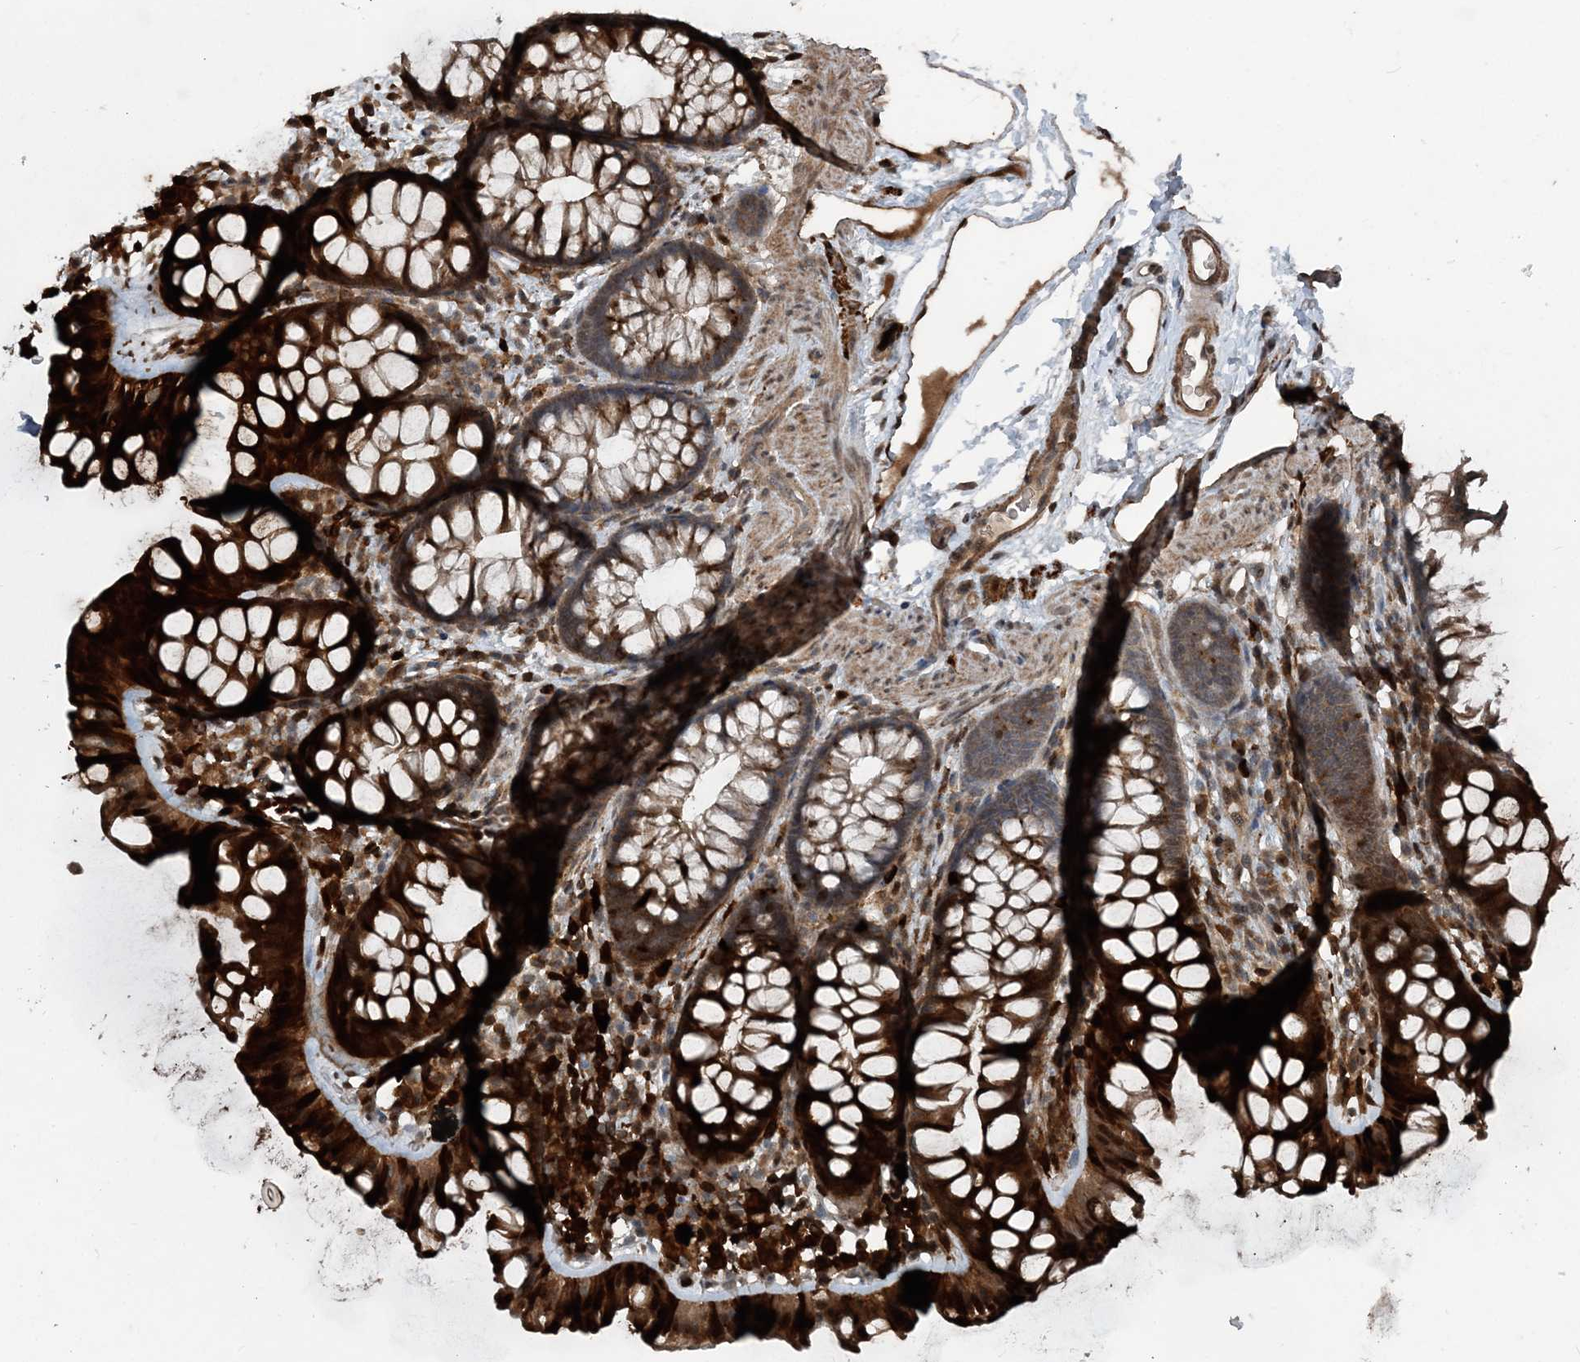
{"staining": {"intensity": "strong", "quantity": ">75%", "location": "cytoplasmic/membranous"}, "tissue": "colon", "cell_type": "Endothelial cells", "image_type": "normal", "snomed": [{"axis": "morphology", "description": "Normal tissue, NOS"}, {"axis": "topography", "description": "Colon"}], "caption": "High-power microscopy captured an immunohistochemistry (IHC) photomicrograph of unremarkable colon, revealing strong cytoplasmic/membranous positivity in about >75% of endothelial cells. (DAB IHC with brightfield microscopy, high magnification).", "gene": "CFL1", "patient": {"sex": "female", "age": 62}}